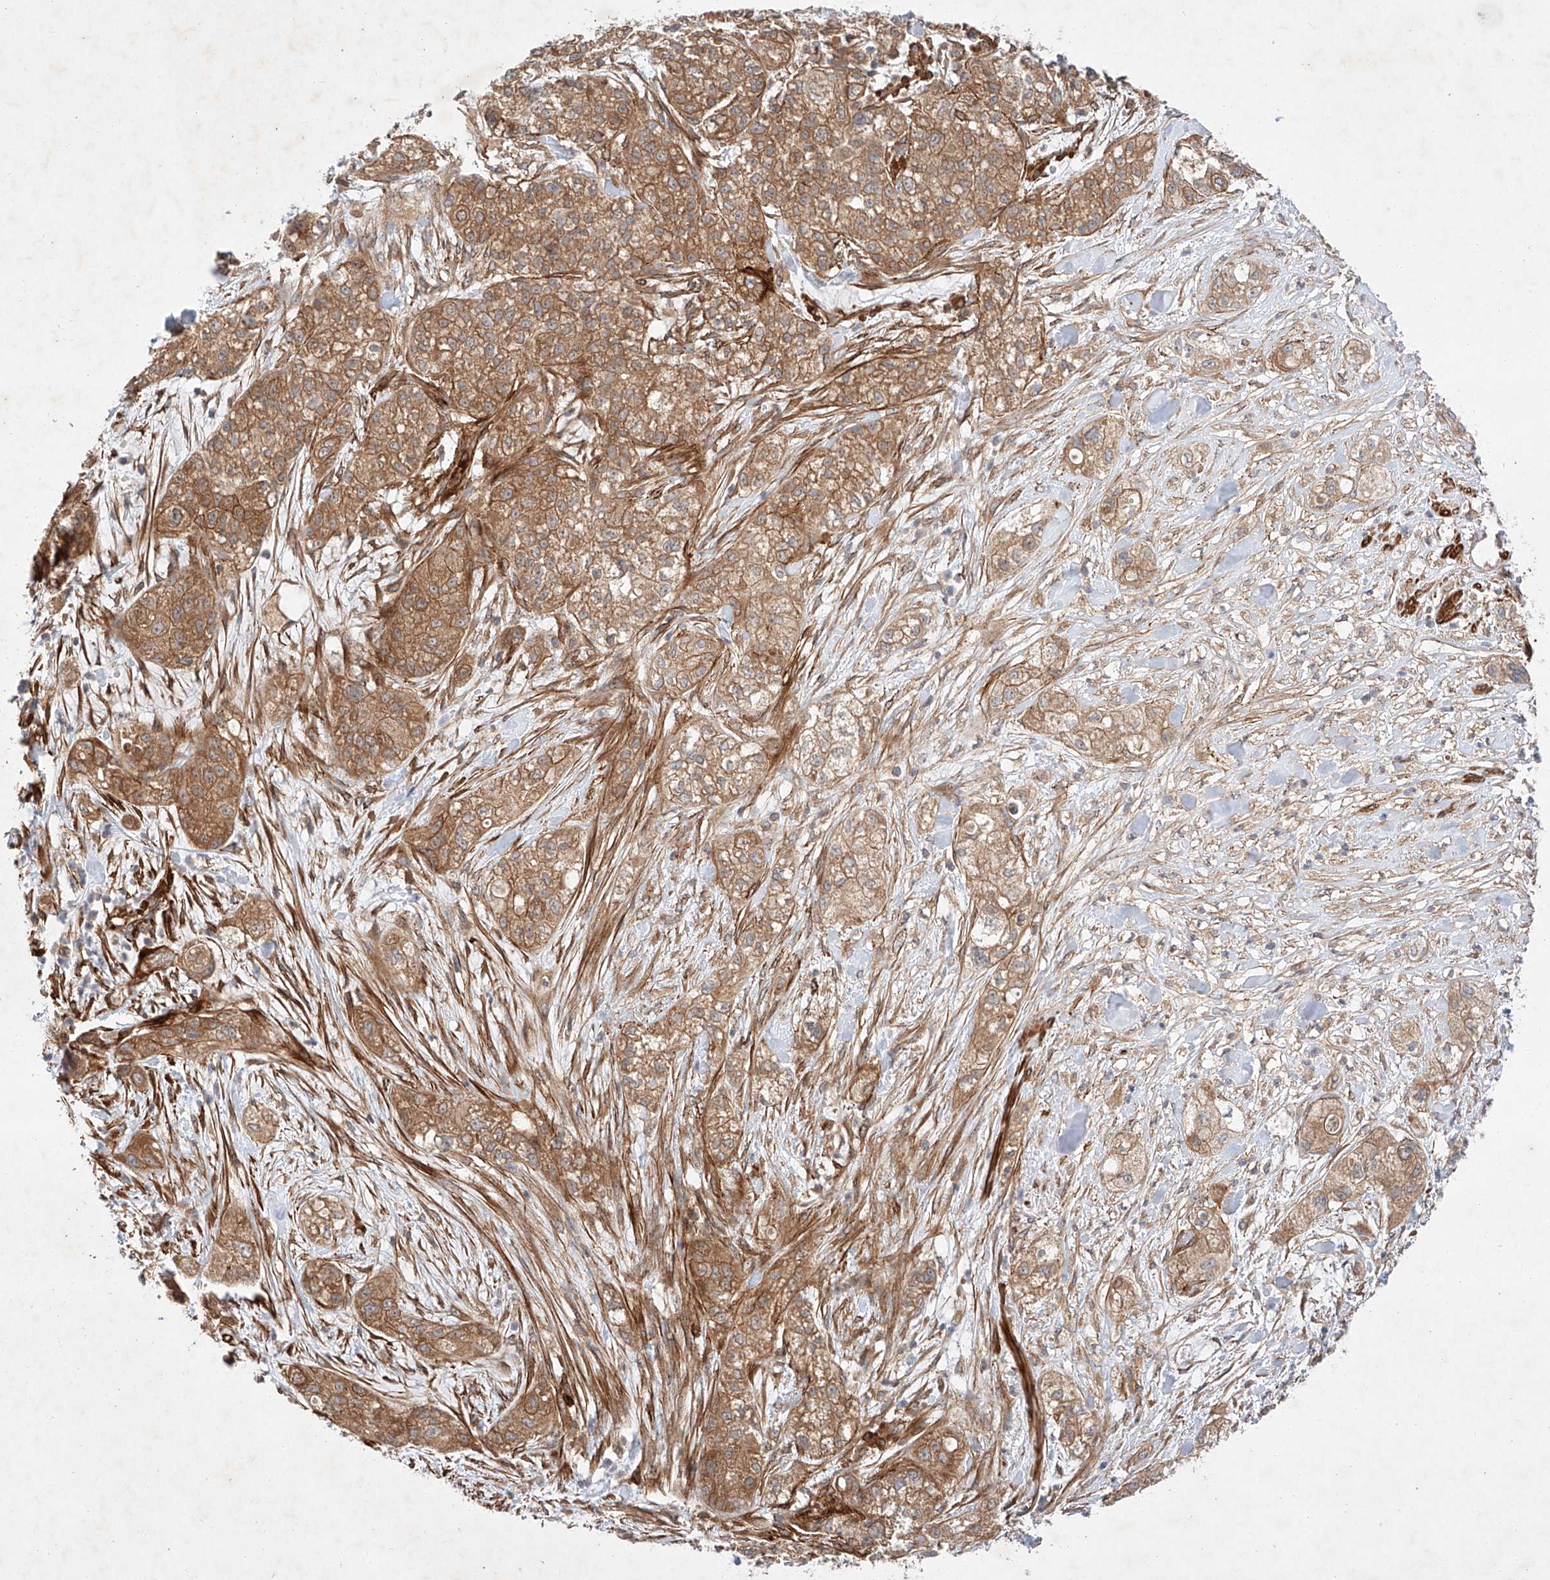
{"staining": {"intensity": "moderate", "quantity": ">75%", "location": "cytoplasmic/membranous"}, "tissue": "pancreatic cancer", "cell_type": "Tumor cells", "image_type": "cancer", "snomed": [{"axis": "morphology", "description": "Adenocarcinoma, NOS"}, {"axis": "topography", "description": "Pancreas"}], "caption": "Human adenocarcinoma (pancreatic) stained with a protein marker demonstrates moderate staining in tumor cells.", "gene": "RAB23", "patient": {"sex": "female", "age": 78}}